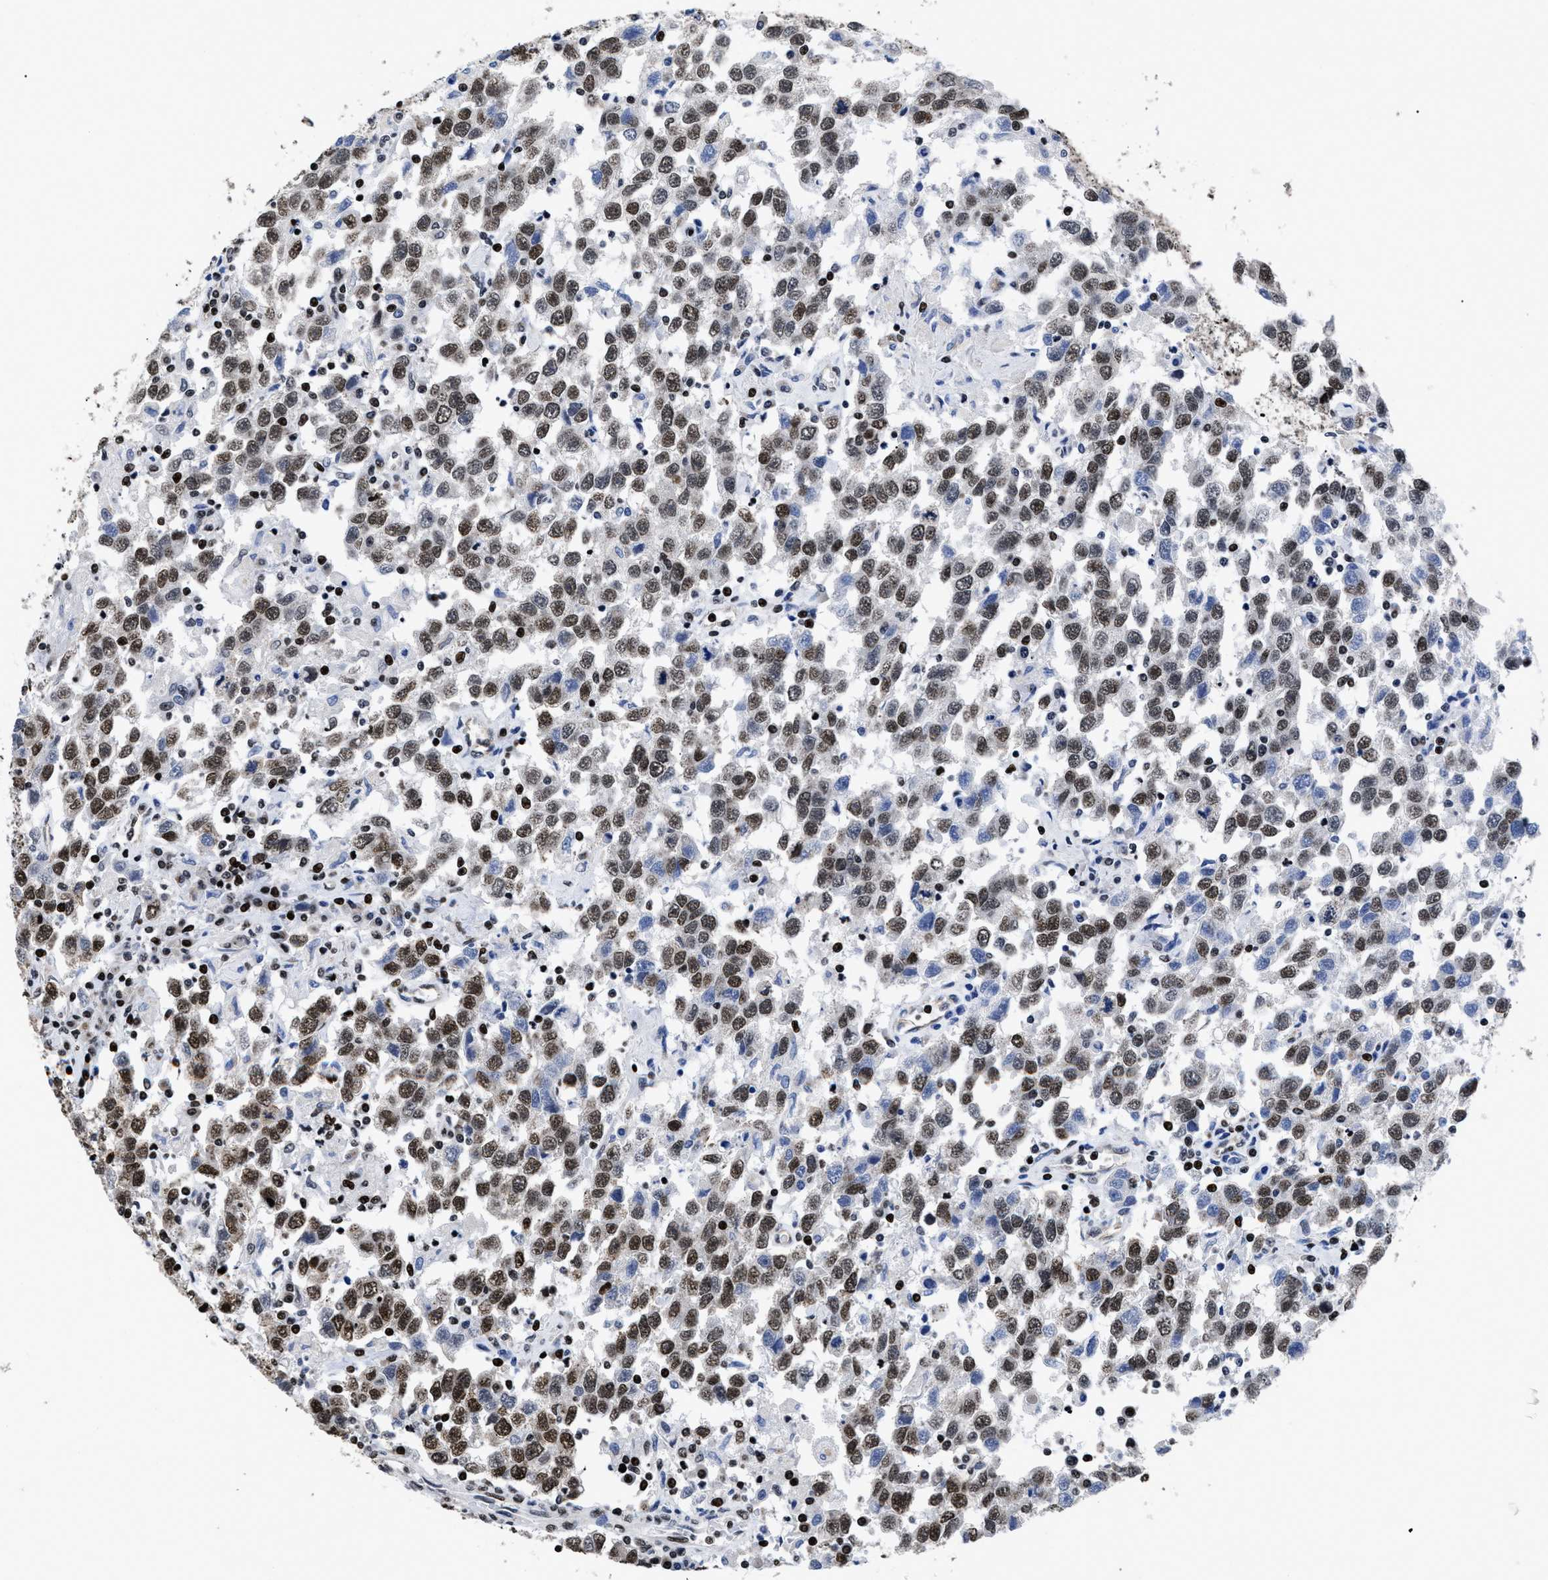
{"staining": {"intensity": "moderate", "quantity": ">75%", "location": "nuclear"}, "tissue": "testis cancer", "cell_type": "Tumor cells", "image_type": "cancer", "snomed": [{"axis": "morphology", "description": "Seminoma, NOS"}, {"axis": "topography", "description": "Testis"}], "caption": "This histopathology image demonstrates seminoma (testis) stained with immunohistochemistry (IHC) to label a protein in brown. The nuclear of tumor cells show moderate positivity for the protein. Nuclei are counter-stained blue.", "gene": "CALHM3", "patient": {"sex": "male", "age": 41}}